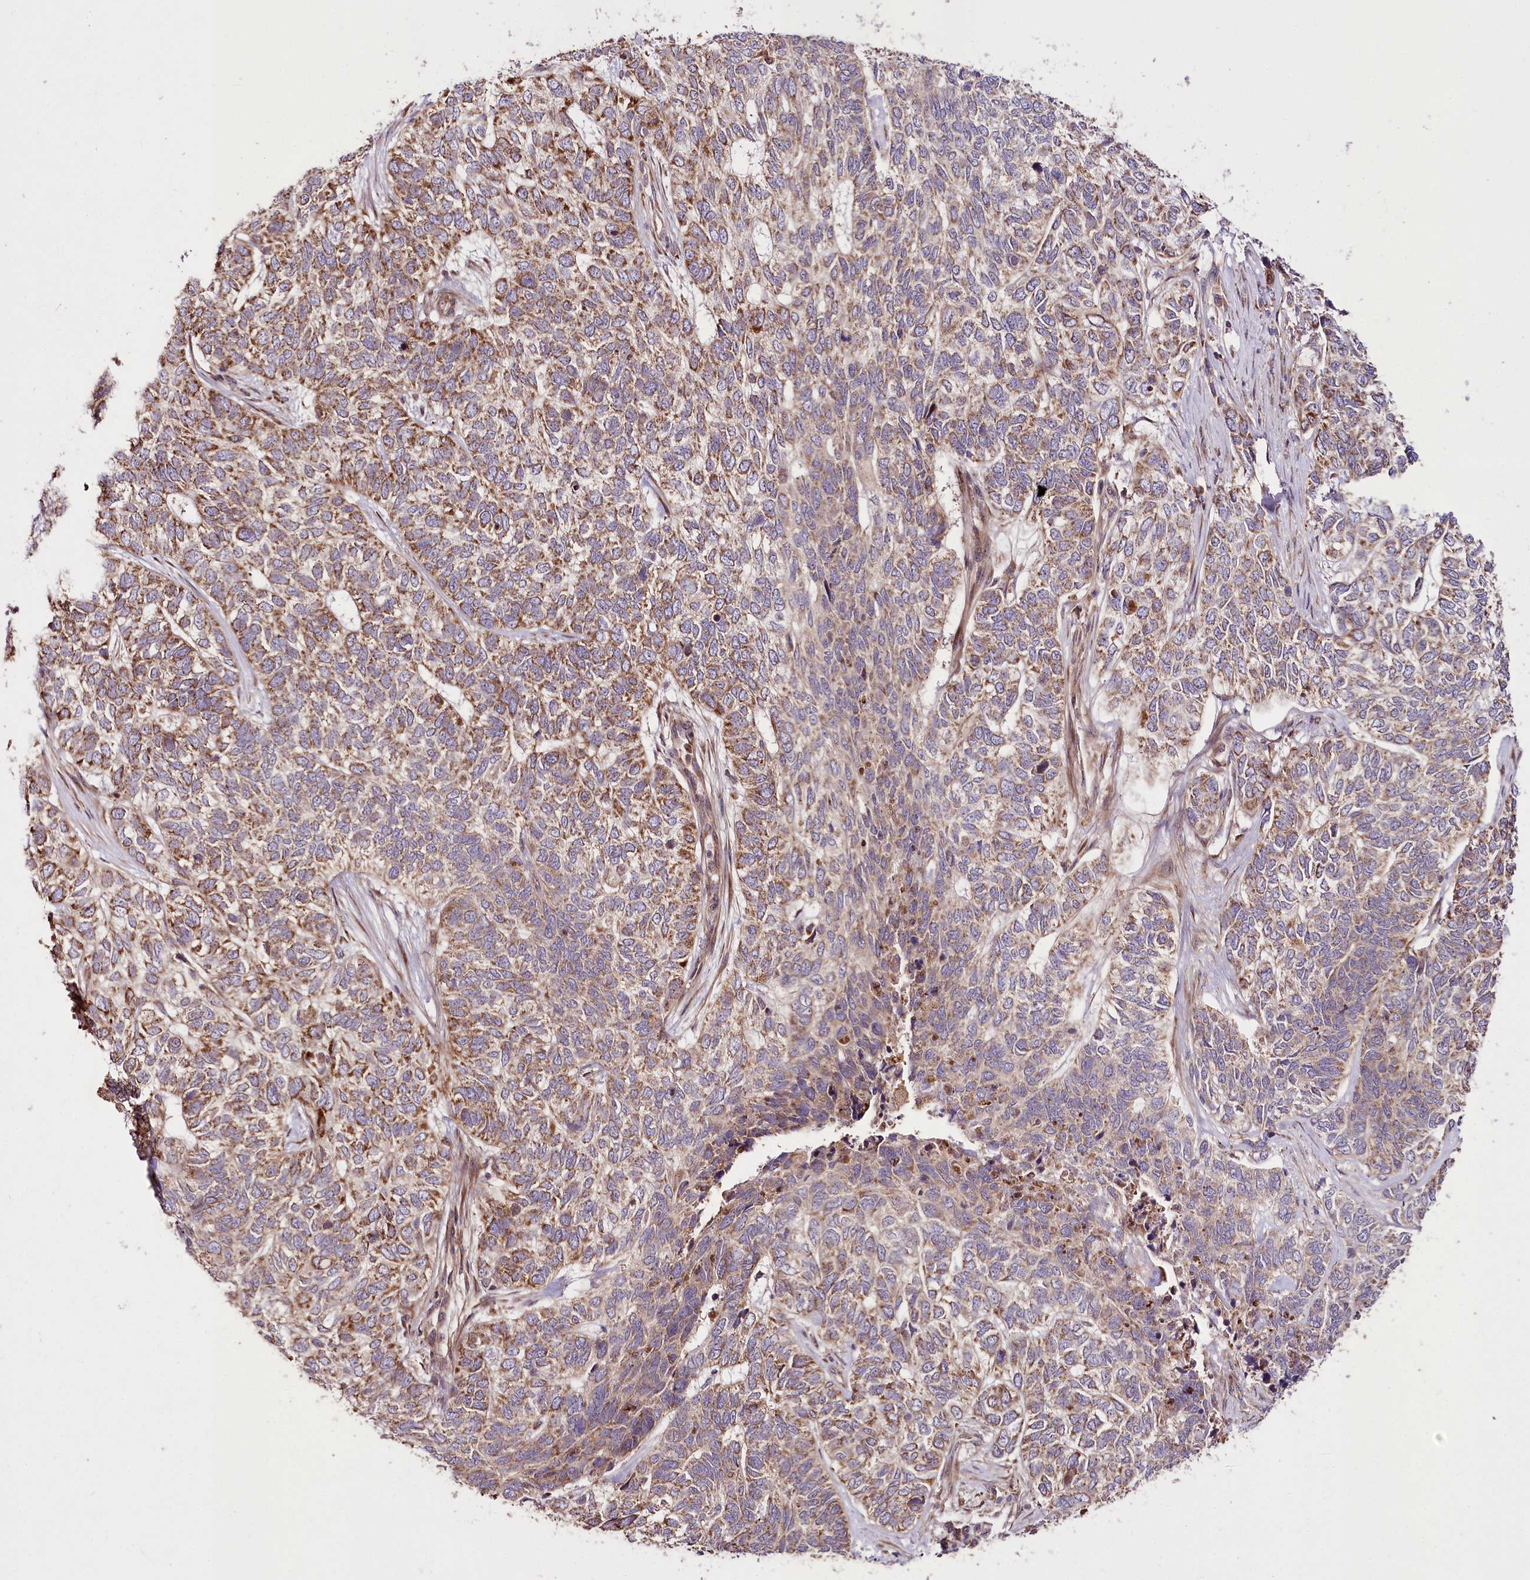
{"staining": {"intensity": "moderate", "quantity": ">75%", "location": "cytoplasmic/membranous"}, "tissue": "skin cancer", "cell_type": "Tumor cells", "image_type": "cancer", "snomed": [{"axis": "morphology", "description": "Basal cell carcinoma"}, {"axis": "topography", "description": "Skin"}], "caption": "Skin cancer stained for a protein (brown) reveals moderate cytoplasmic/membranous positive staining in approximately >75% of tumor cells.", "gene": "RAB7A", "patient": {"sex": "female", "age": 65}}